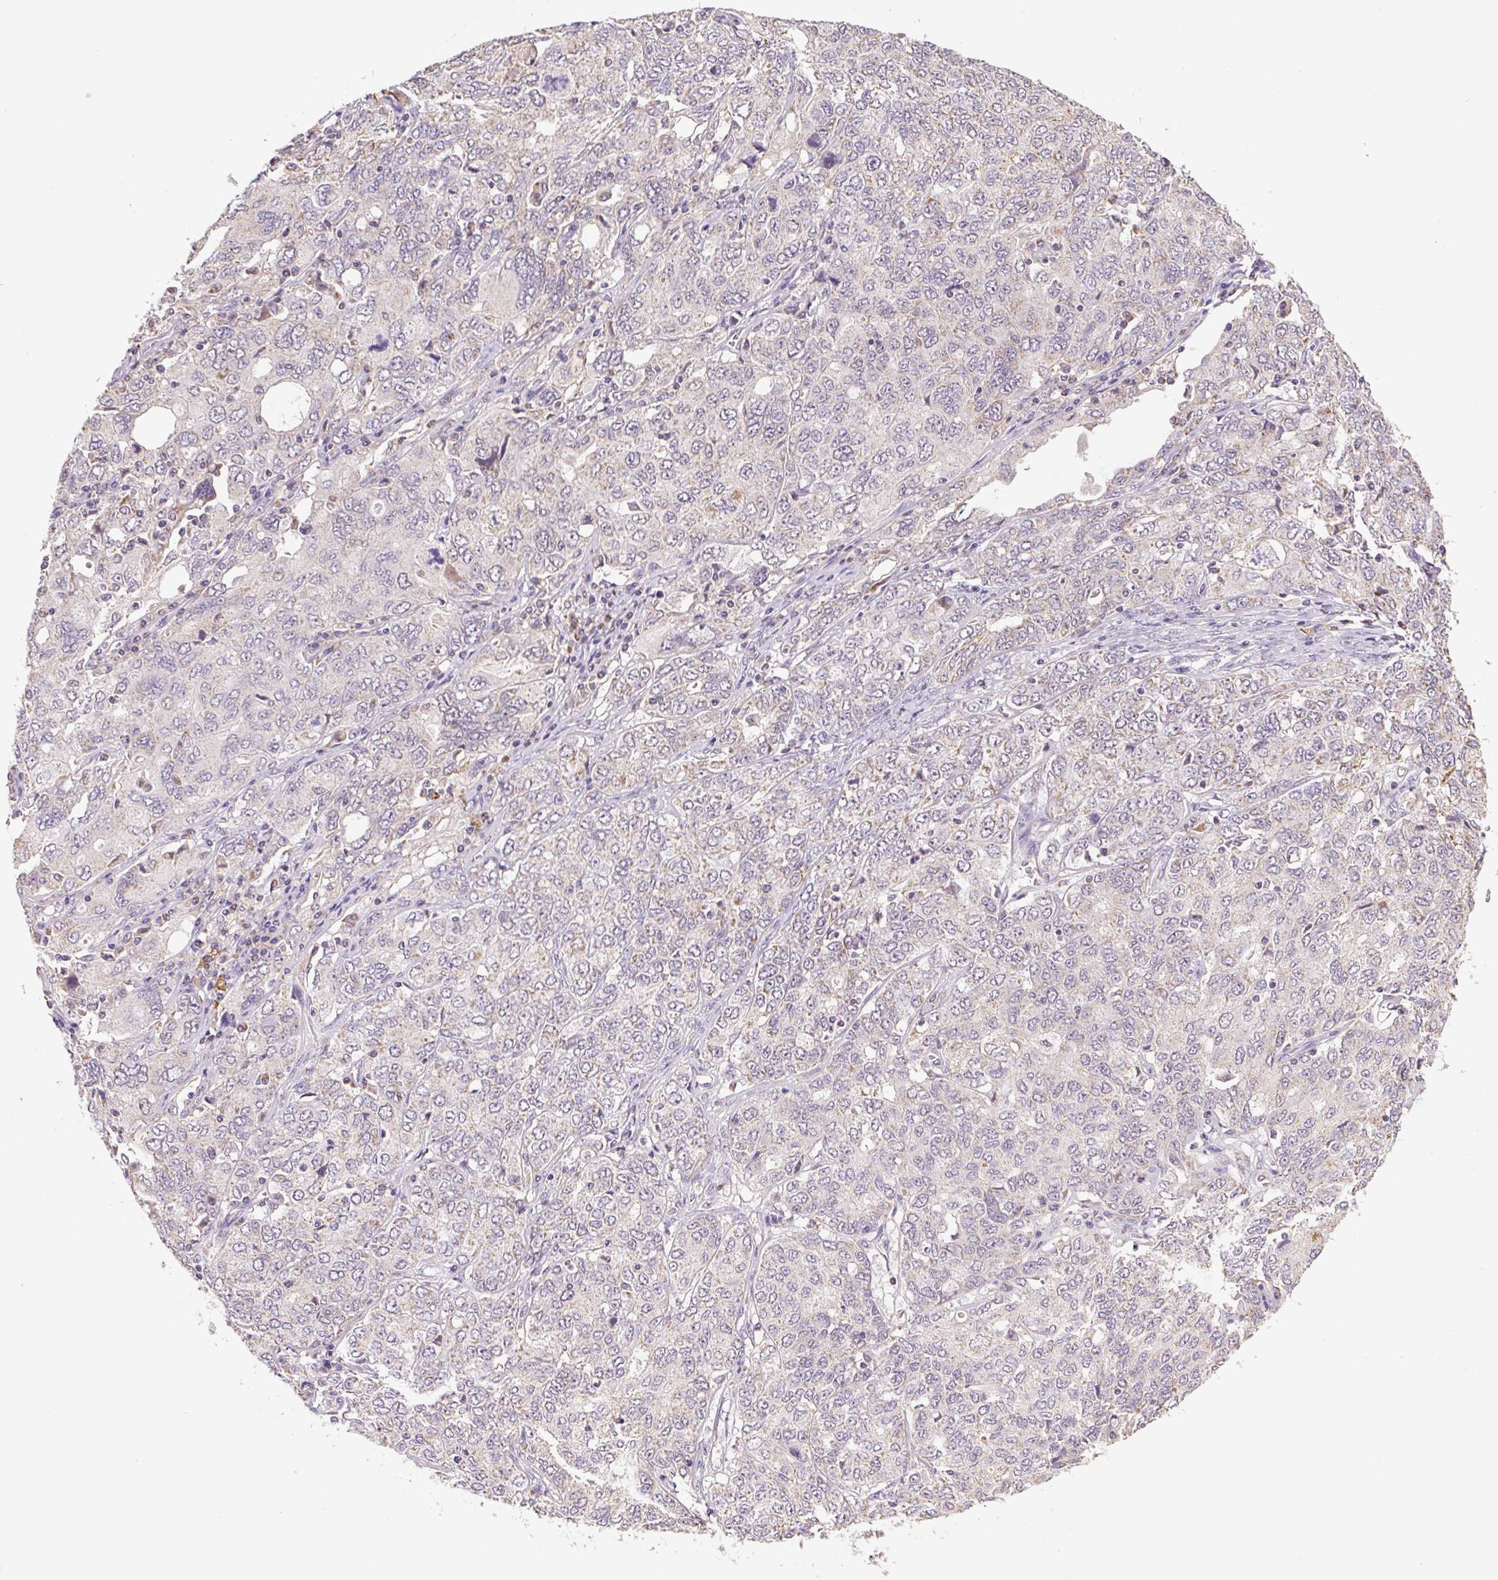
{"staining": {"intensity": "weak", "quantity": "<25%", "location": "cytoplasmic/membranous"}, "tissue": "ovarian cancer", "cell_type": "Tumor cells", "image_type": "cancer", "snomed": [{"axis": "morphology", "description": "Carcinoma, endometroid"}, {"axis": "topography", "description": "Ovary"}], "caption": "Image shows no protein expression in tumor cells of ovarian endometroid carcinoma tissue. The staining is performed using DAB (3,3'-diaminobenzidine) brown chromogen with nuclei counter-stained in using hematoxylin.", "gene": "SGF29", "patient": {"sex": "female", "age": 62}}